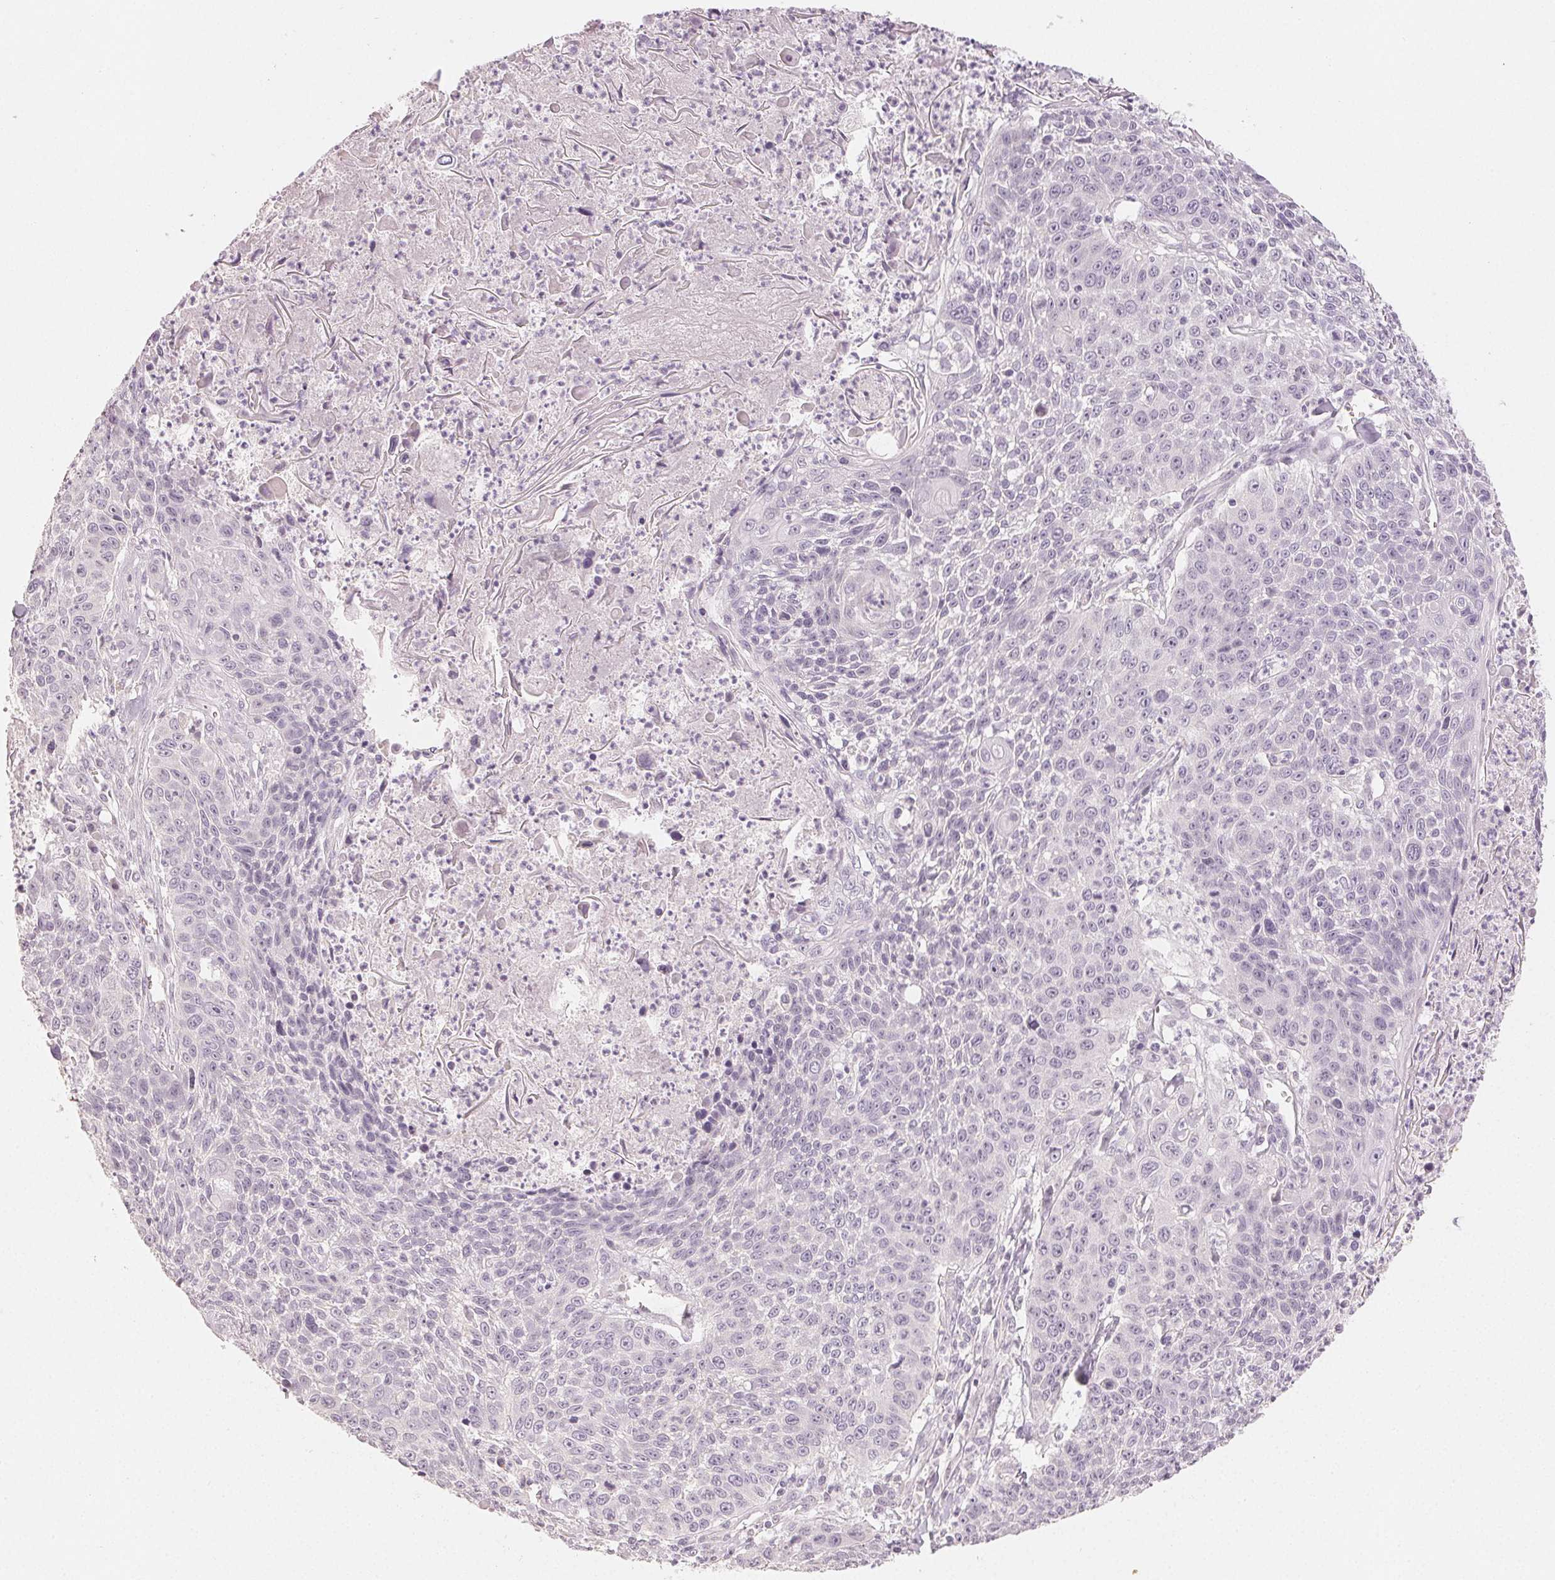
{"staining": {"intensity": "negative", "quantity": "none", "location": "none"}, "tissue": "lung cancer", "cell_type": "Tumor cells", "image_type": "cancer", "snomed": [{"axis": "morphology", "description": "Squamous cell carcinoma, NOS"}, {"axis": "morphology", "description": "Squamous cell carcinoma, metastatic, NOS"}, {"axis": "topography", "description": "Lung"}, {"axis": "topography", "description": "Pleura, NOS"}], "caption": "DAB (3,3'-diaminobenzidine) immunohistochemical staining of human lung cancer (squamous cell carcinoma) displays no significant staining in tumor cells.", "gene": "LVRN", "patient": {"sex": "male", "age": 72}}